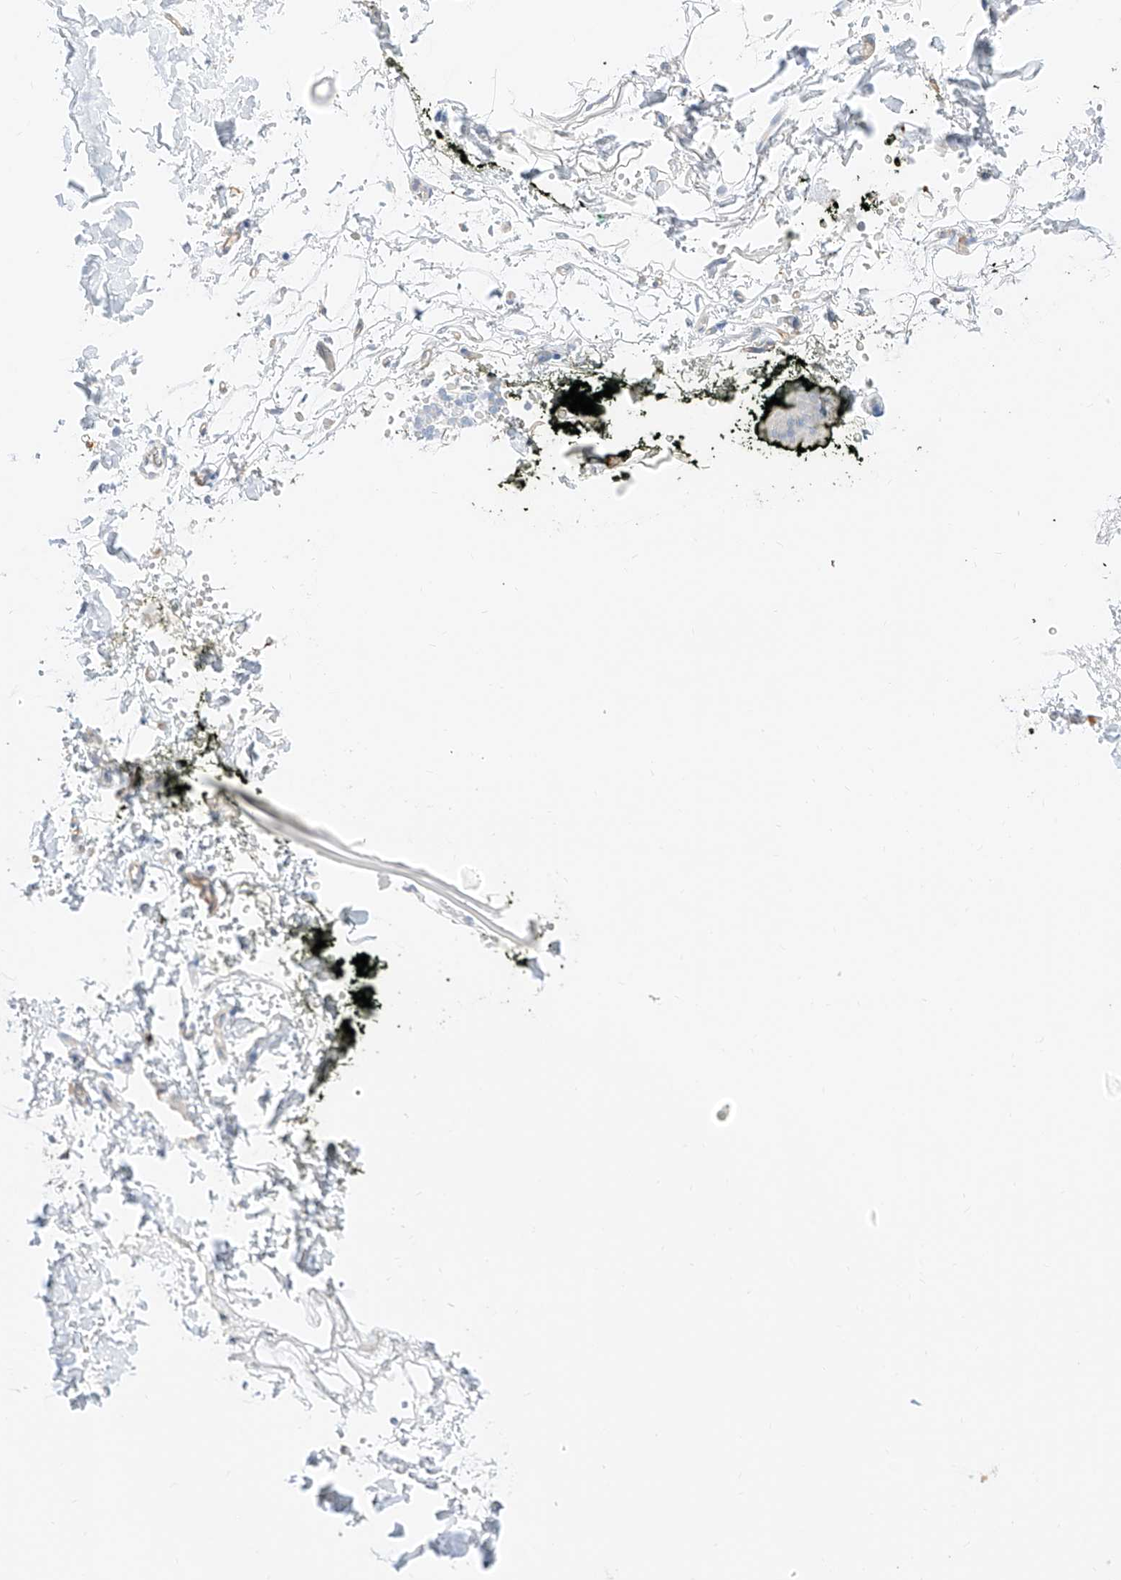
{"staining": {"intensity": "negative", "quantity": "none", "location": "none"}, "tissue": "adipose tissue", "cell_type": "Adipocytes", "image_type": "normal", "snomed": [{"axis": "morphology", "description": "Normal tissue, NOS"}, {"axis": "morphology", "description": "Adenocarcinoma, NOS"}, {"axis": "topography", "description": "Pancreas"}, {"axis": "topography", "description": "Peripheral nerve tissue"}], "caption": "DAB immunohistochemical staining of benign adipose tissue demonstrates no significant positivity in adipocytes.", "gene": "CDCP2", "patient": {"sex": "male", "age": 59}}